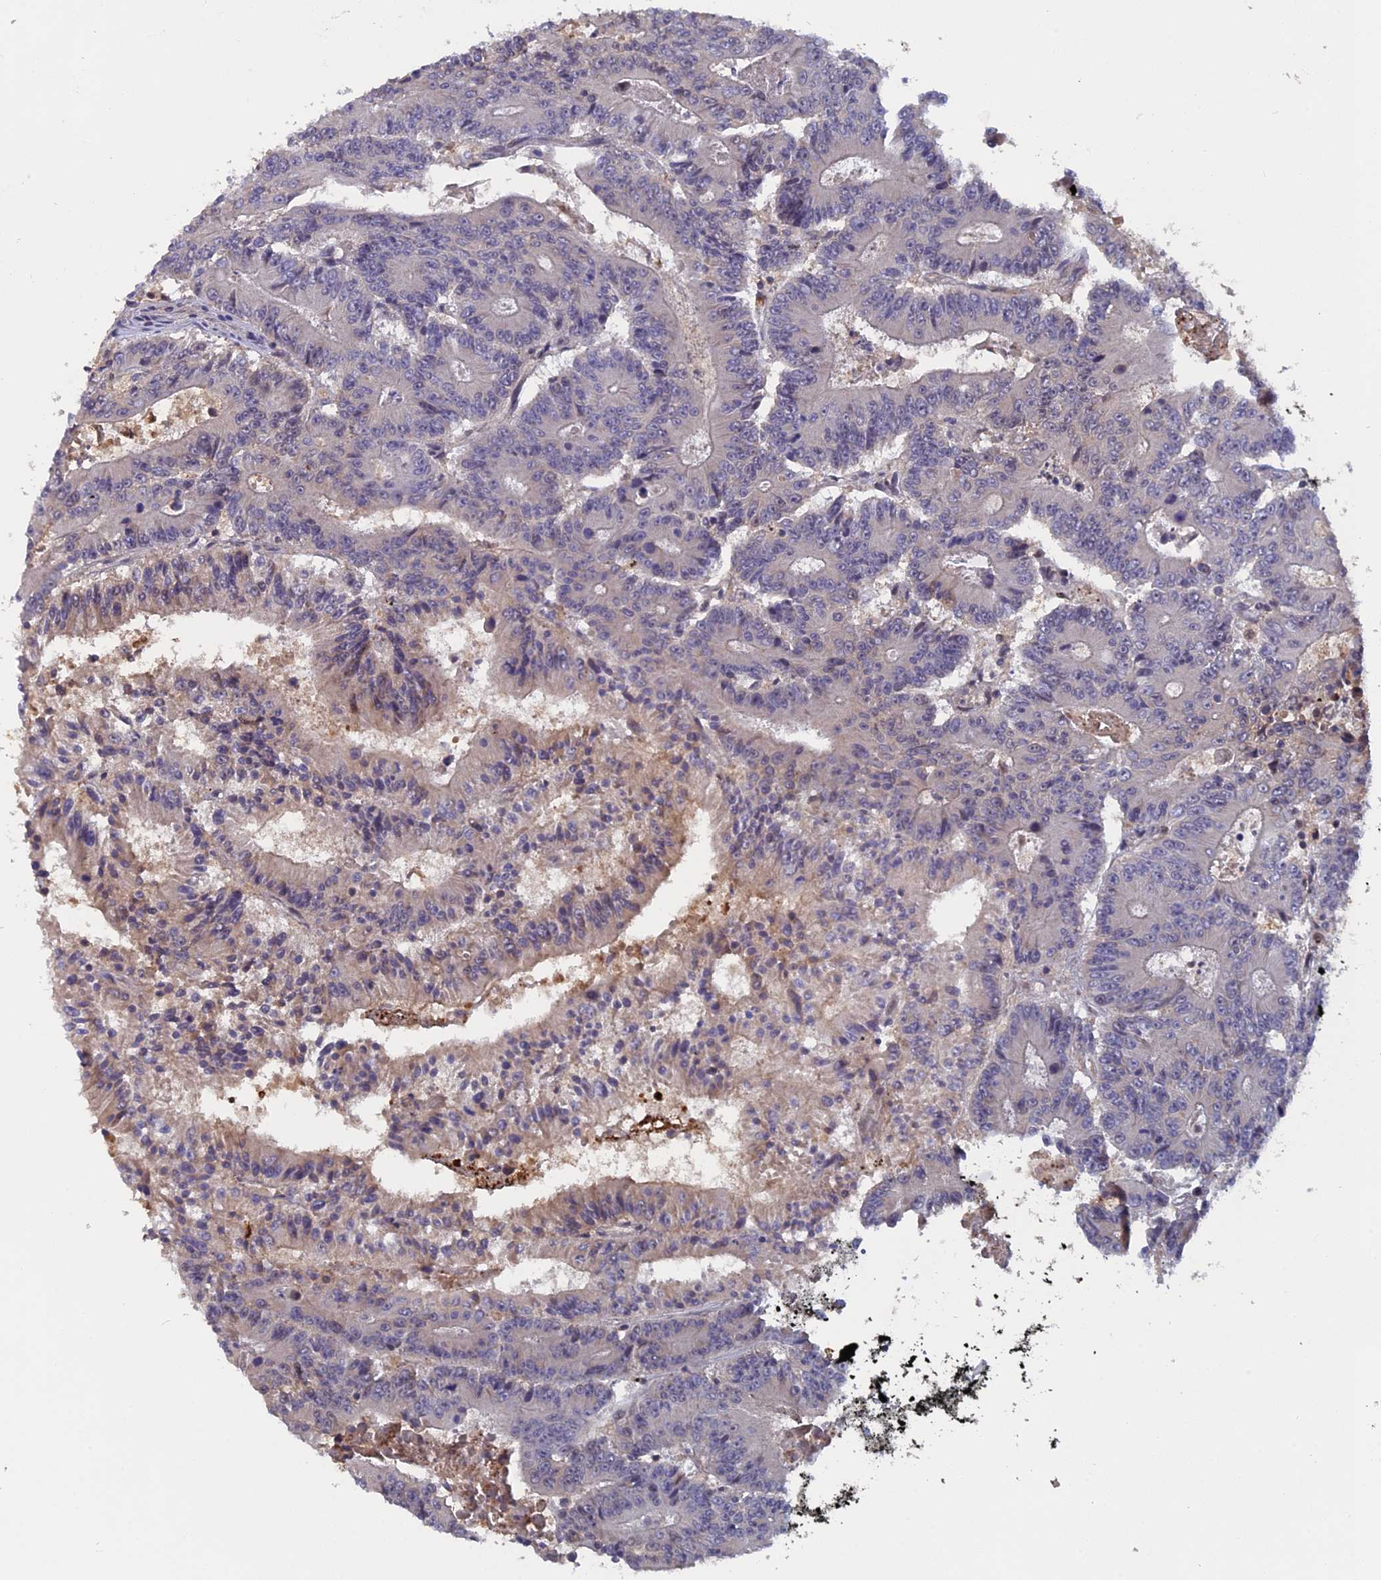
{"staining": {"intensity": "negative", "quantity": "none", "location": "none"}, "tissue": "colorectal cancer", "cell_type": "Tumor cells", "image_type": "cancer", "snomed": [{"axis": "morphology", "description": "Adenocarcinoma, NOS"}, {"axis": "topography", "description": "Colon"}], "caption": "Human adenocarcinoma (colorectal) stained for a protein using IHC exhibits no positivity in tumor cells.", "gene": "FAM98C", "patient": {"sex": "male", "age": 83}}